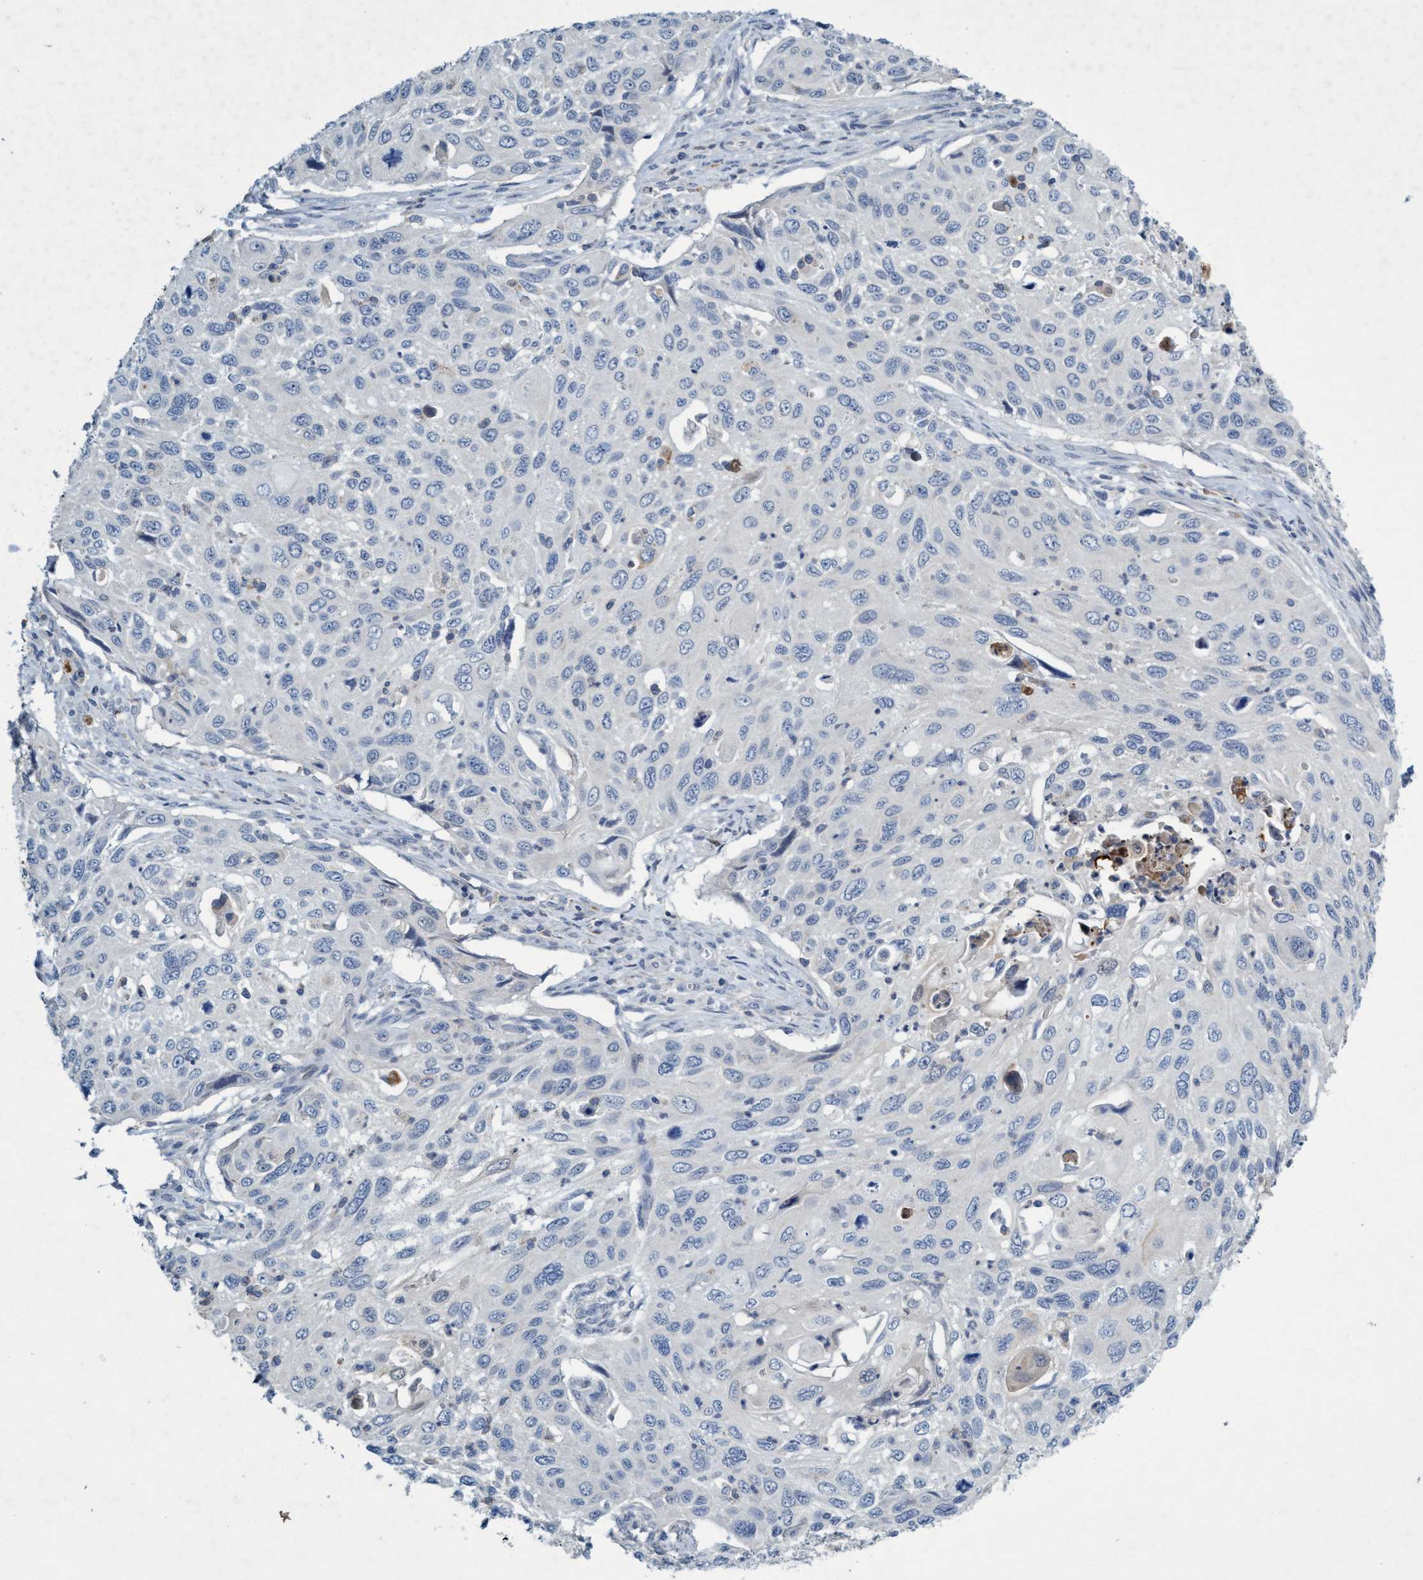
{"staining": {"intensity": "negative", "quantity": "none", "location": "none"}, "tissue": "cervical cancer", "cell_type": "Tumor cells", "image_type": "cancer", "snomed": [{"axis": "morphology", "description": "Squamous cell carcinoma, NOS"}, {"axis": "topography", "description": "Cervix"}], "caption": "Immunohistochemistry image of neoplastic tissue: squamous cell carcinoma (cervical) stained with DAB displays no significant protein expression in tumor cells.", "gene": "RNF208", "patient": {"sex": "female", "age": 70}}